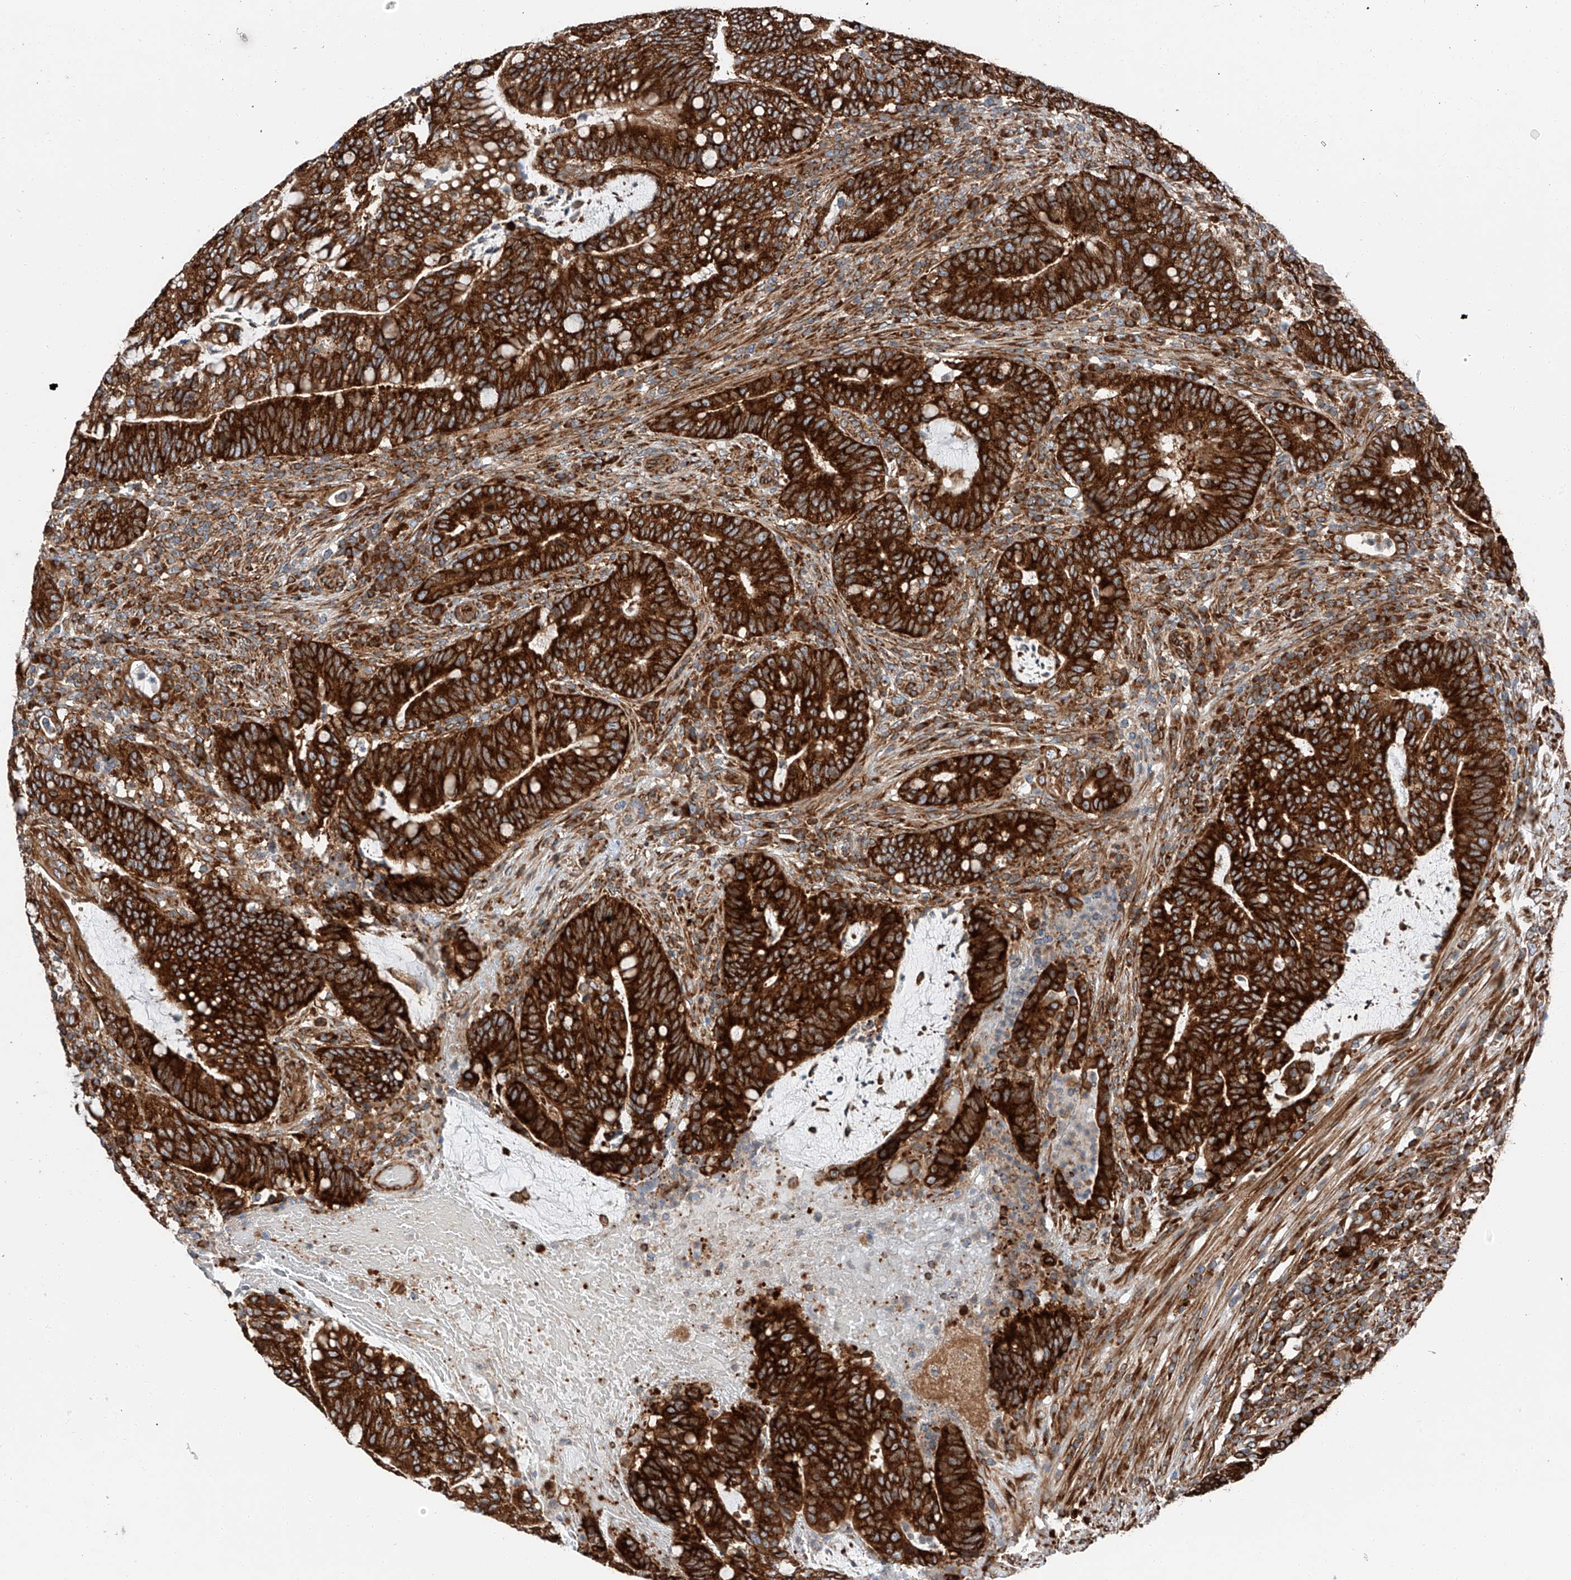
{"staining": {"intensity": "strong", "quantity": ">75%", "location": "cytoplasmic/membranous"}, "tissue": "colorectal cancer", "cell_type": "Tumor cells", "image_type": "cancer", "snomed": [{"axis": "morphology", "description": "Adenocarcinoma, NOS"}, {"axis": "topography", "description": "Colon"}], "caption": "Colorectal adenocarcinoma tissue demonstrates strong cytoplasmic/membranous staining in approximately >75% of tumor cells", "gene": "ZC3H15", "patient": {"sex": "female", "age": 66}}